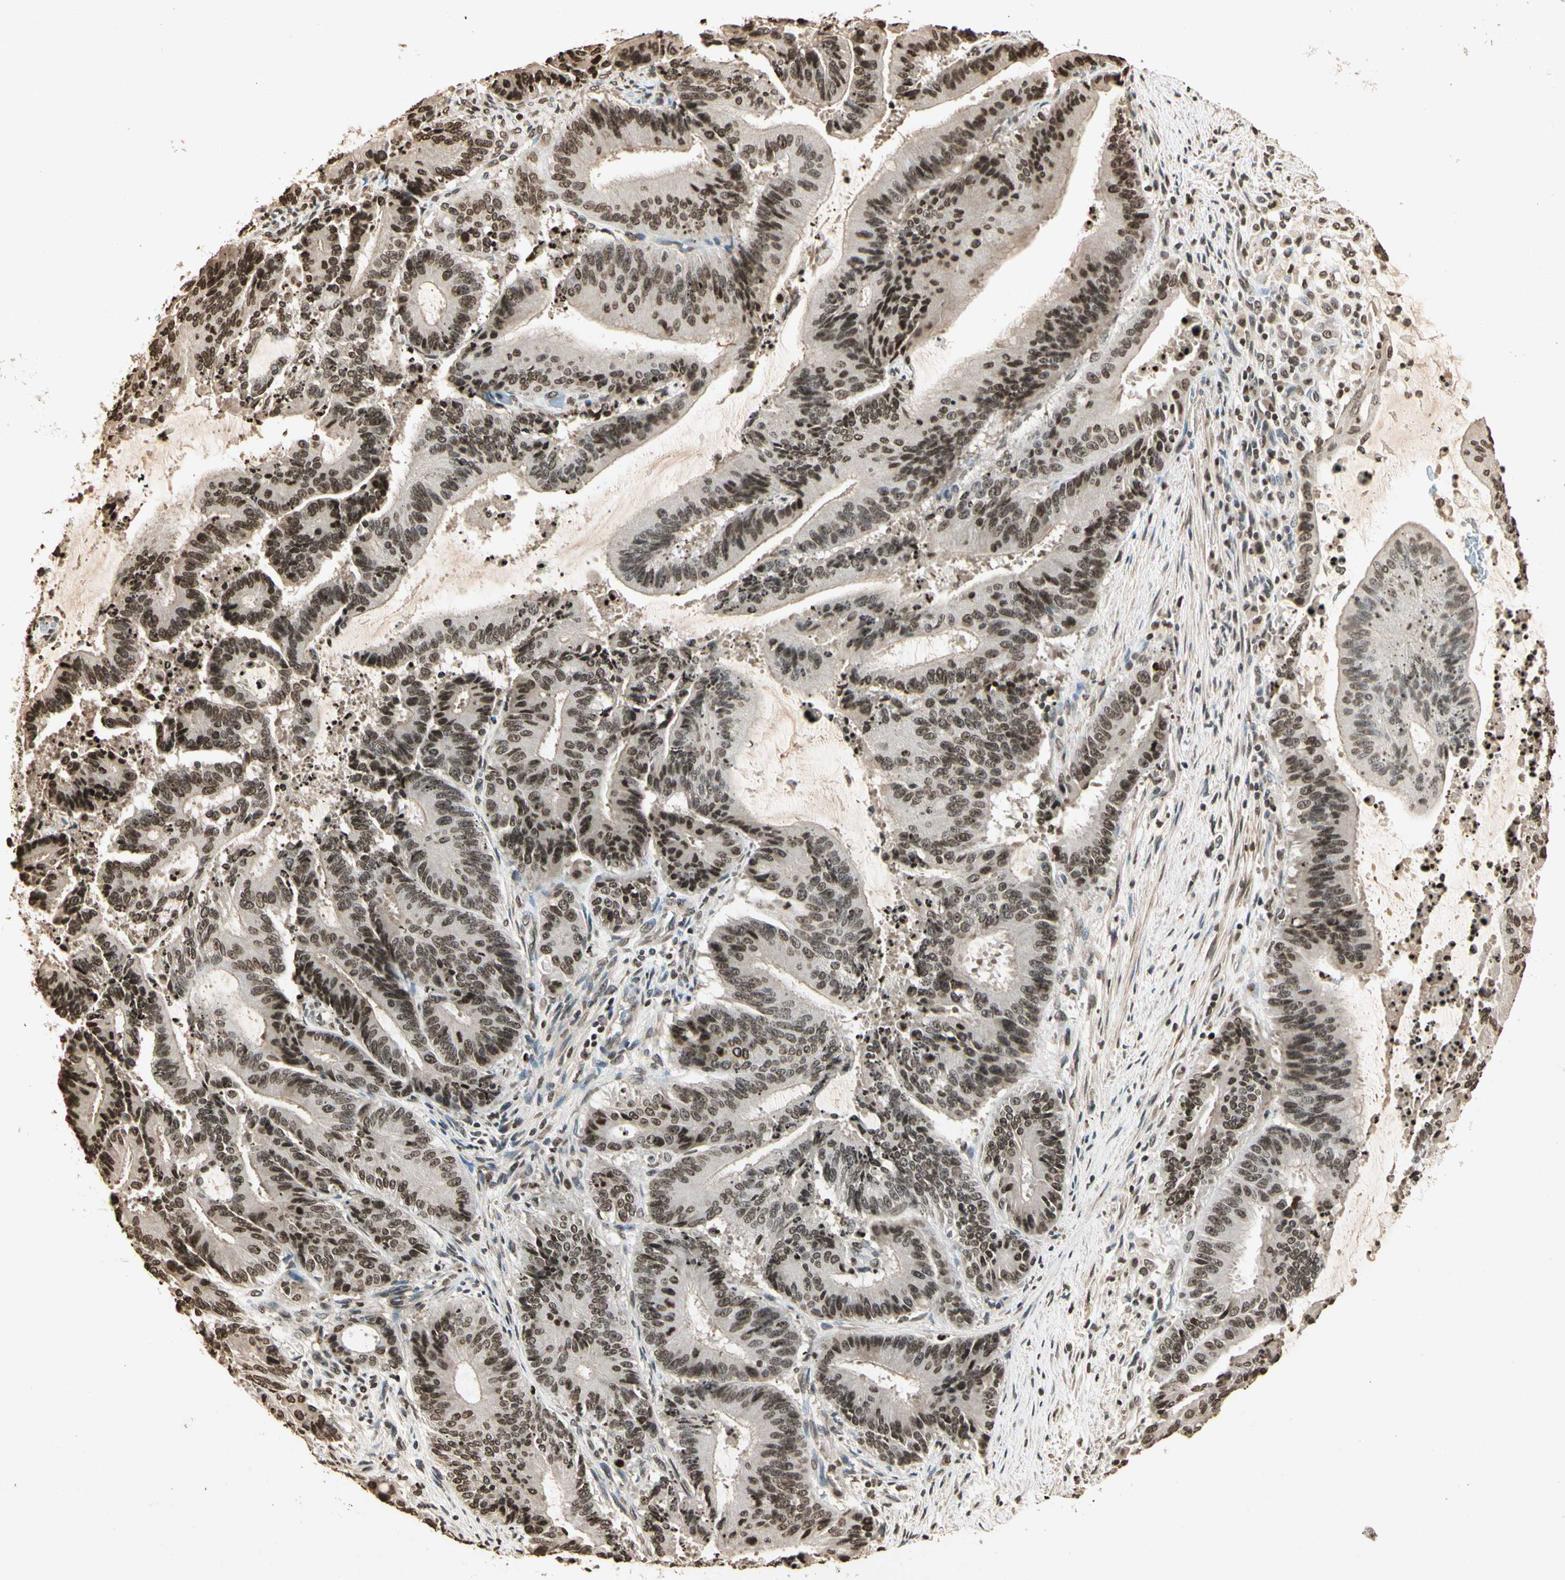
{"staining": {"intensity": "moderate", "quantity": "25%-75%", "location": "nuclear"}, "tissue": "liver cancer", "cell_type": "Tumor cells", "image_type": "cancer", "snomed": [{"axis": "morphology", "description": "Cholangiocarcinoma"}, {"axis": "topography", "description": "Liver"}], "caption": "IHC of human cholangiocarcinoma (liver) displays medium levels of moderate nuclear staining in about 25%-75% of tumor cells.", "gene": "TOP1", "patient": {"sex": "female", "age": 73}}